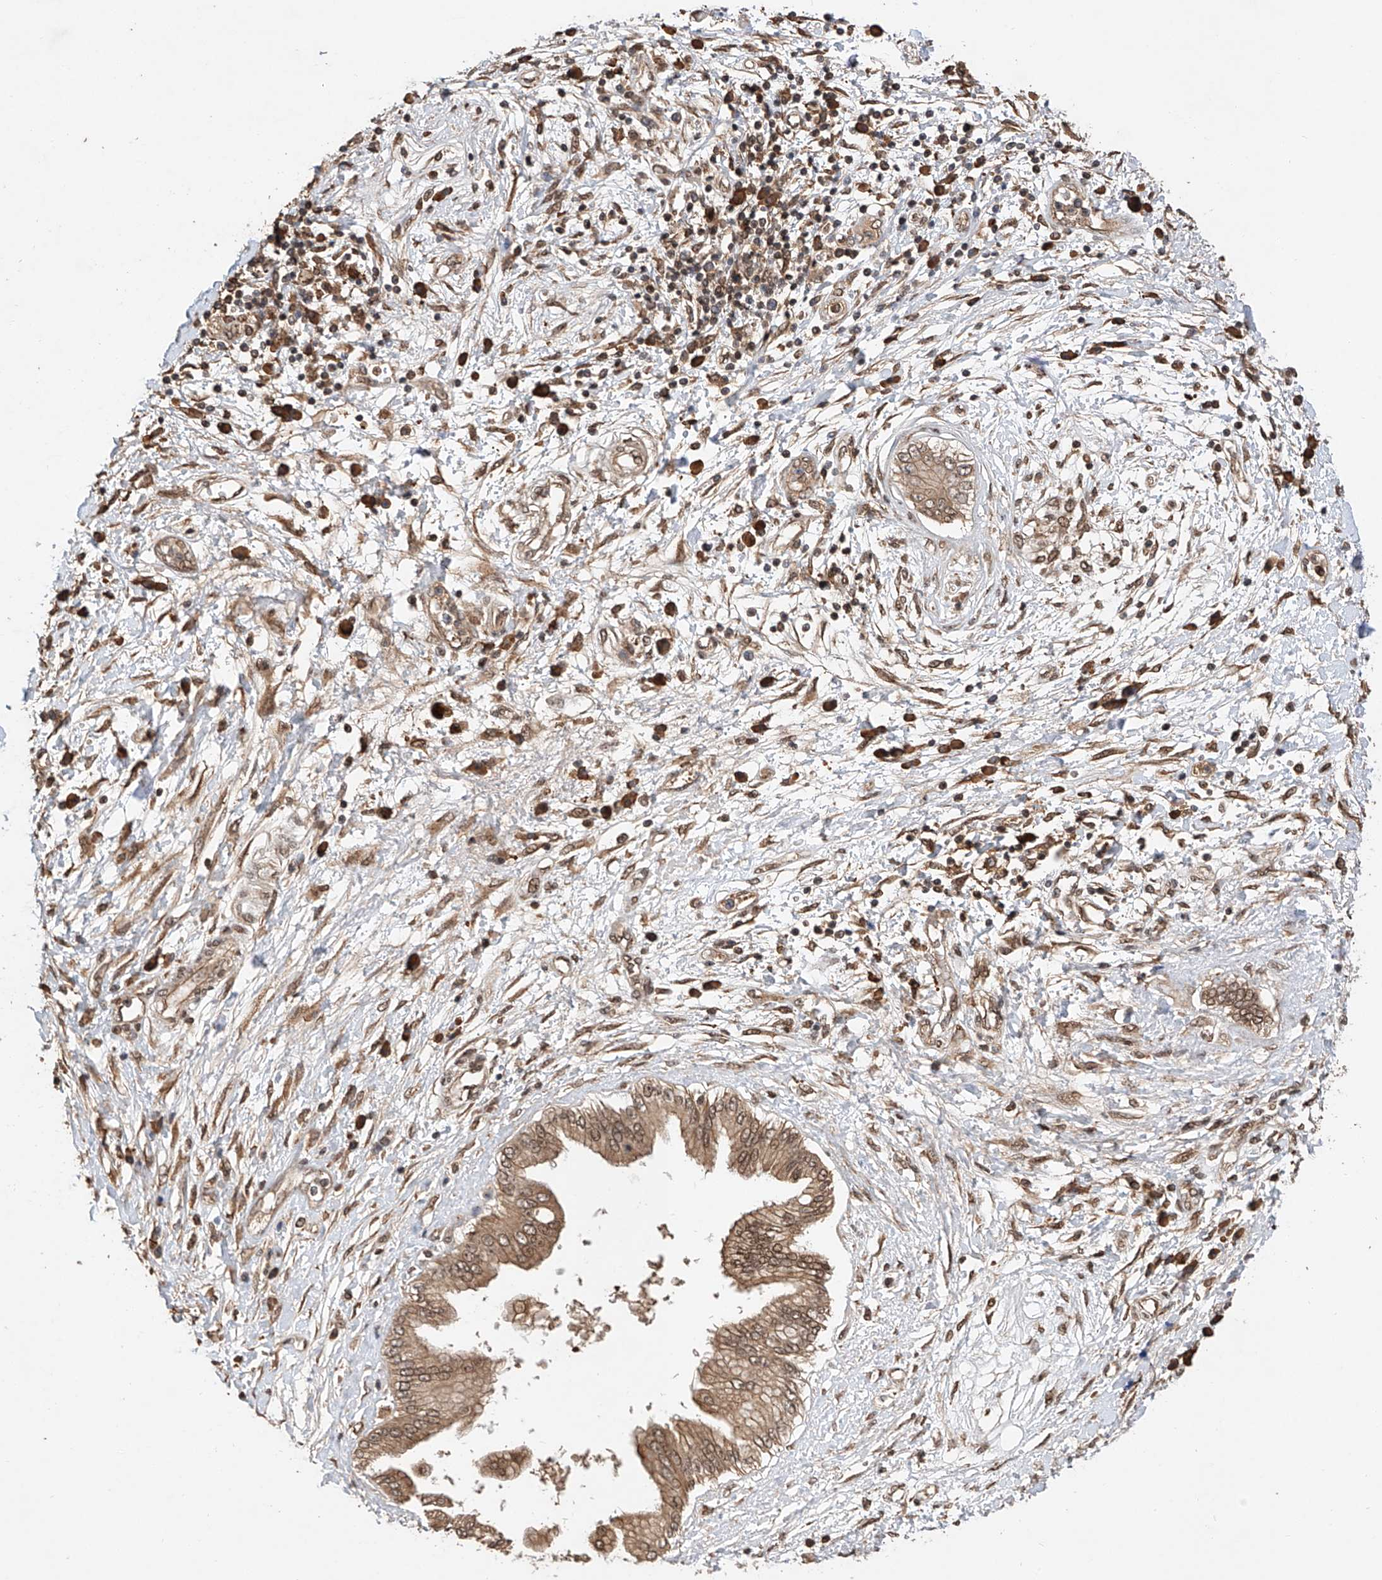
{"staining": {"intensity": "moderate", "quantity": ">75%", "location": "cytoplasmic/membranous,nuclear"}, "tissue": "pancreatic cancer", "cell_type": "Tumor cells", "image_type": "cancer", "snomed": [{"axis": "morphology", "description": "Adenocarcinoma, NOS"}, {"axis": "topography", "description": "Pancreas"}], "caption": "Tumor cells demonstrate medium levels of moderate cytoplasmic/membranous and nuclear expression in about >75% of cells in pancreatic cancer (adenocarcinoma).", "gene": "RILPL2", "patient": {"sex": "female", "age": 56}}